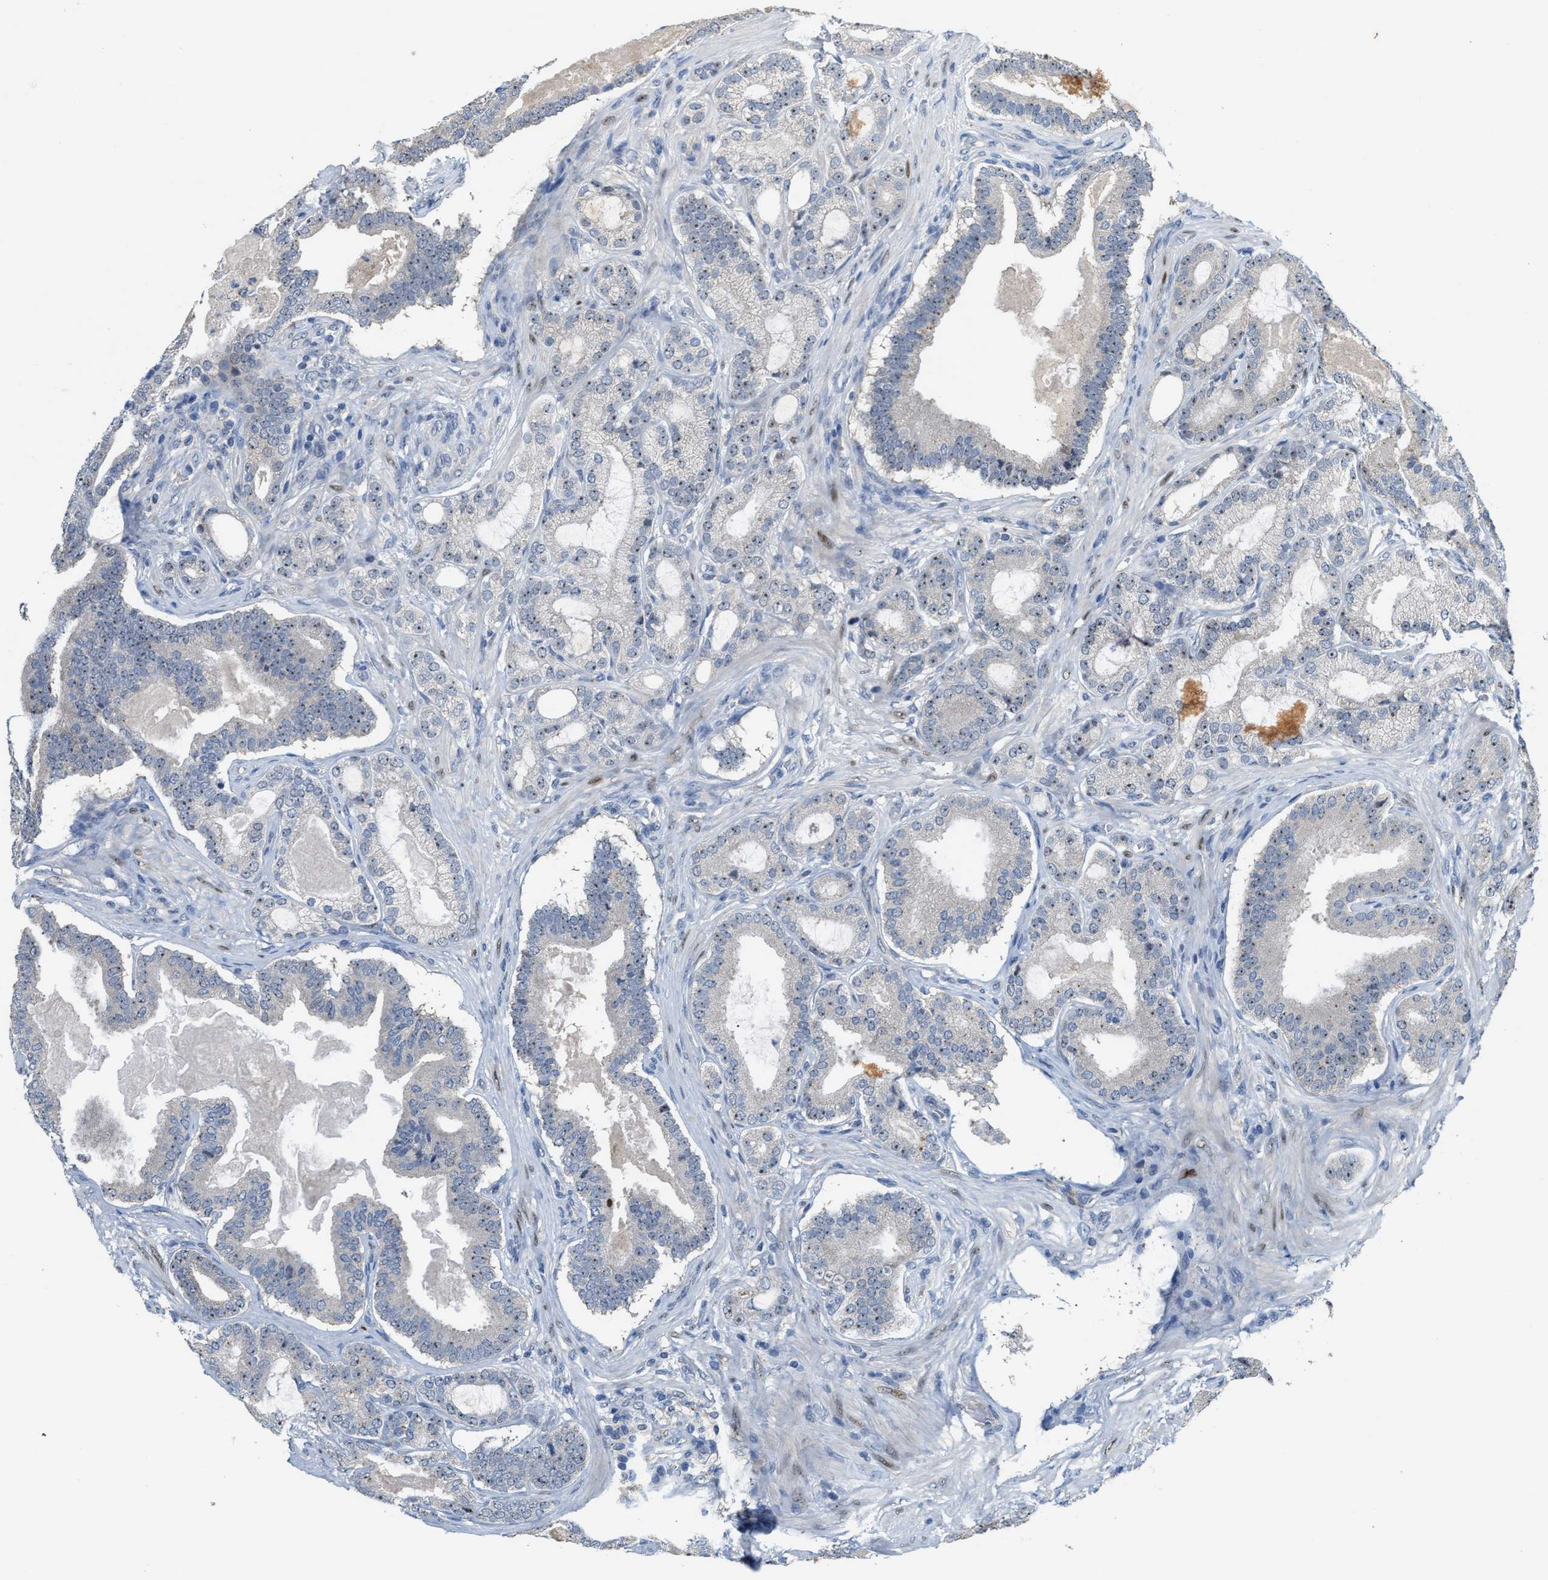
{"staining": {"intensity": "weak", "quantity": "25%-75%", "location": "nuclear"}, "tissue": "prostate cancer", "cell_type": "Tumor cells", "image_type": "cancer", "snomed": [{"axis": "morphology", "description": "Adenocarcinoma, High grade"}, {"axis": "topography", "description": "Prostate"}], "caption": "Brown immunohistochemical staining in high-grade adenocarcinoma (prostate) displays weak nuclear positivity in about 25%-75% of tumor cells.", "gene": "ZNF783", "patient": {"sex": "male", "age": 60}}